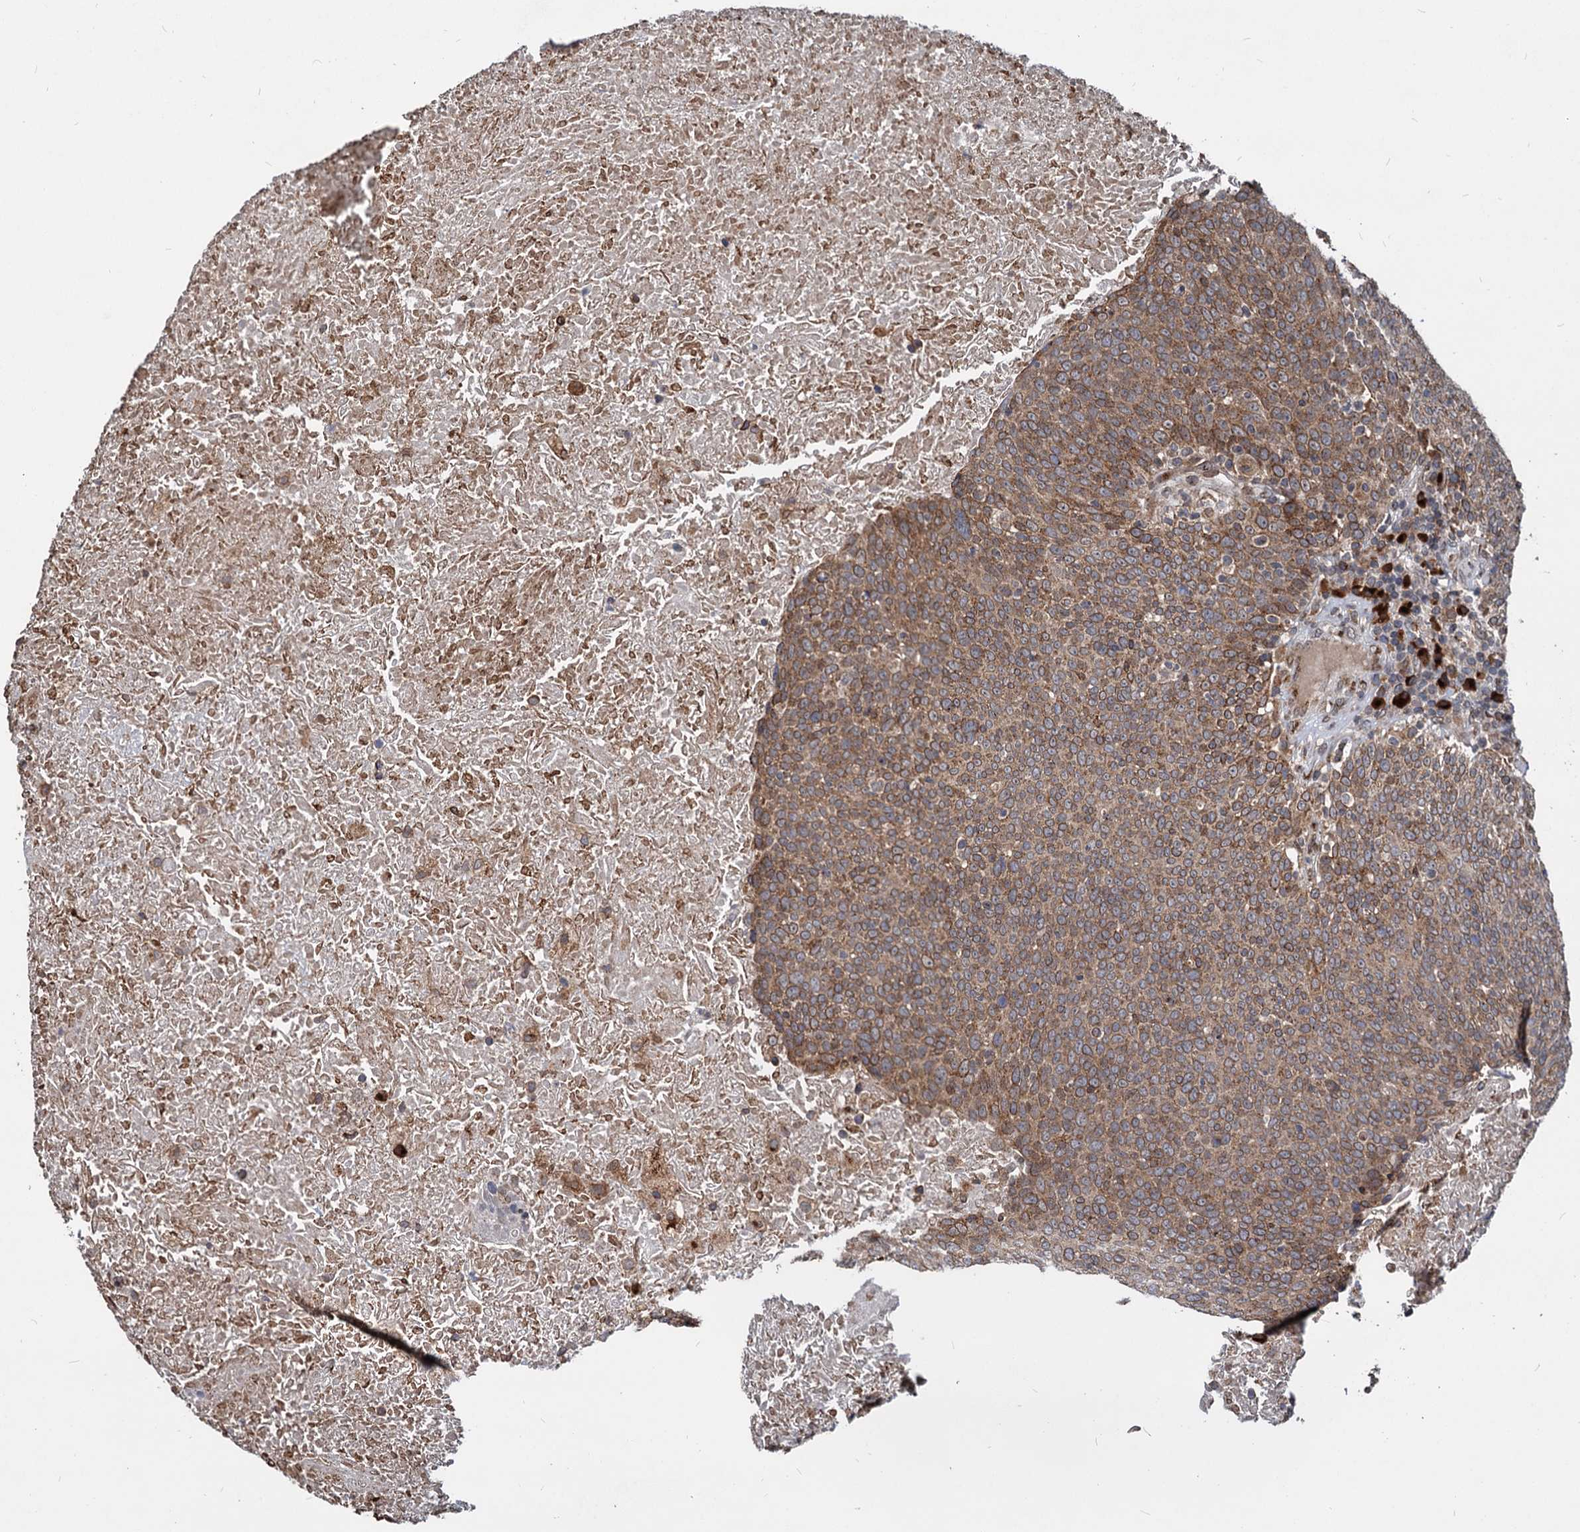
{"staining": {"intensity": "moderate", "quantity": ">75%", "location": "cytoplasmic/membranous"}, "tissue": "head and neck cancer", "cell_type": "Tumor cells", "image_type": "cancer", "snomed": [{"axis": "morphology", "description": "Squamous cell carcinoma, NOS"}, {"axis": "morphology", "description": "Squamous cell carcinoma, metastatic, NOS"}, {"axis": "topography", "description": "Lymph node"}, {"axis": "topography", "description": "Head-Neck"}], "caption": "The micrograph demonstrates staining of head and neck cancer (metastatic squamous cell carcinoma), revealing moderate cytoplasmic/membranous protein positivity (brown color) within tumor cells.", "gene": "SAAL1", "patient": {"sex": "male", "age": 62}}